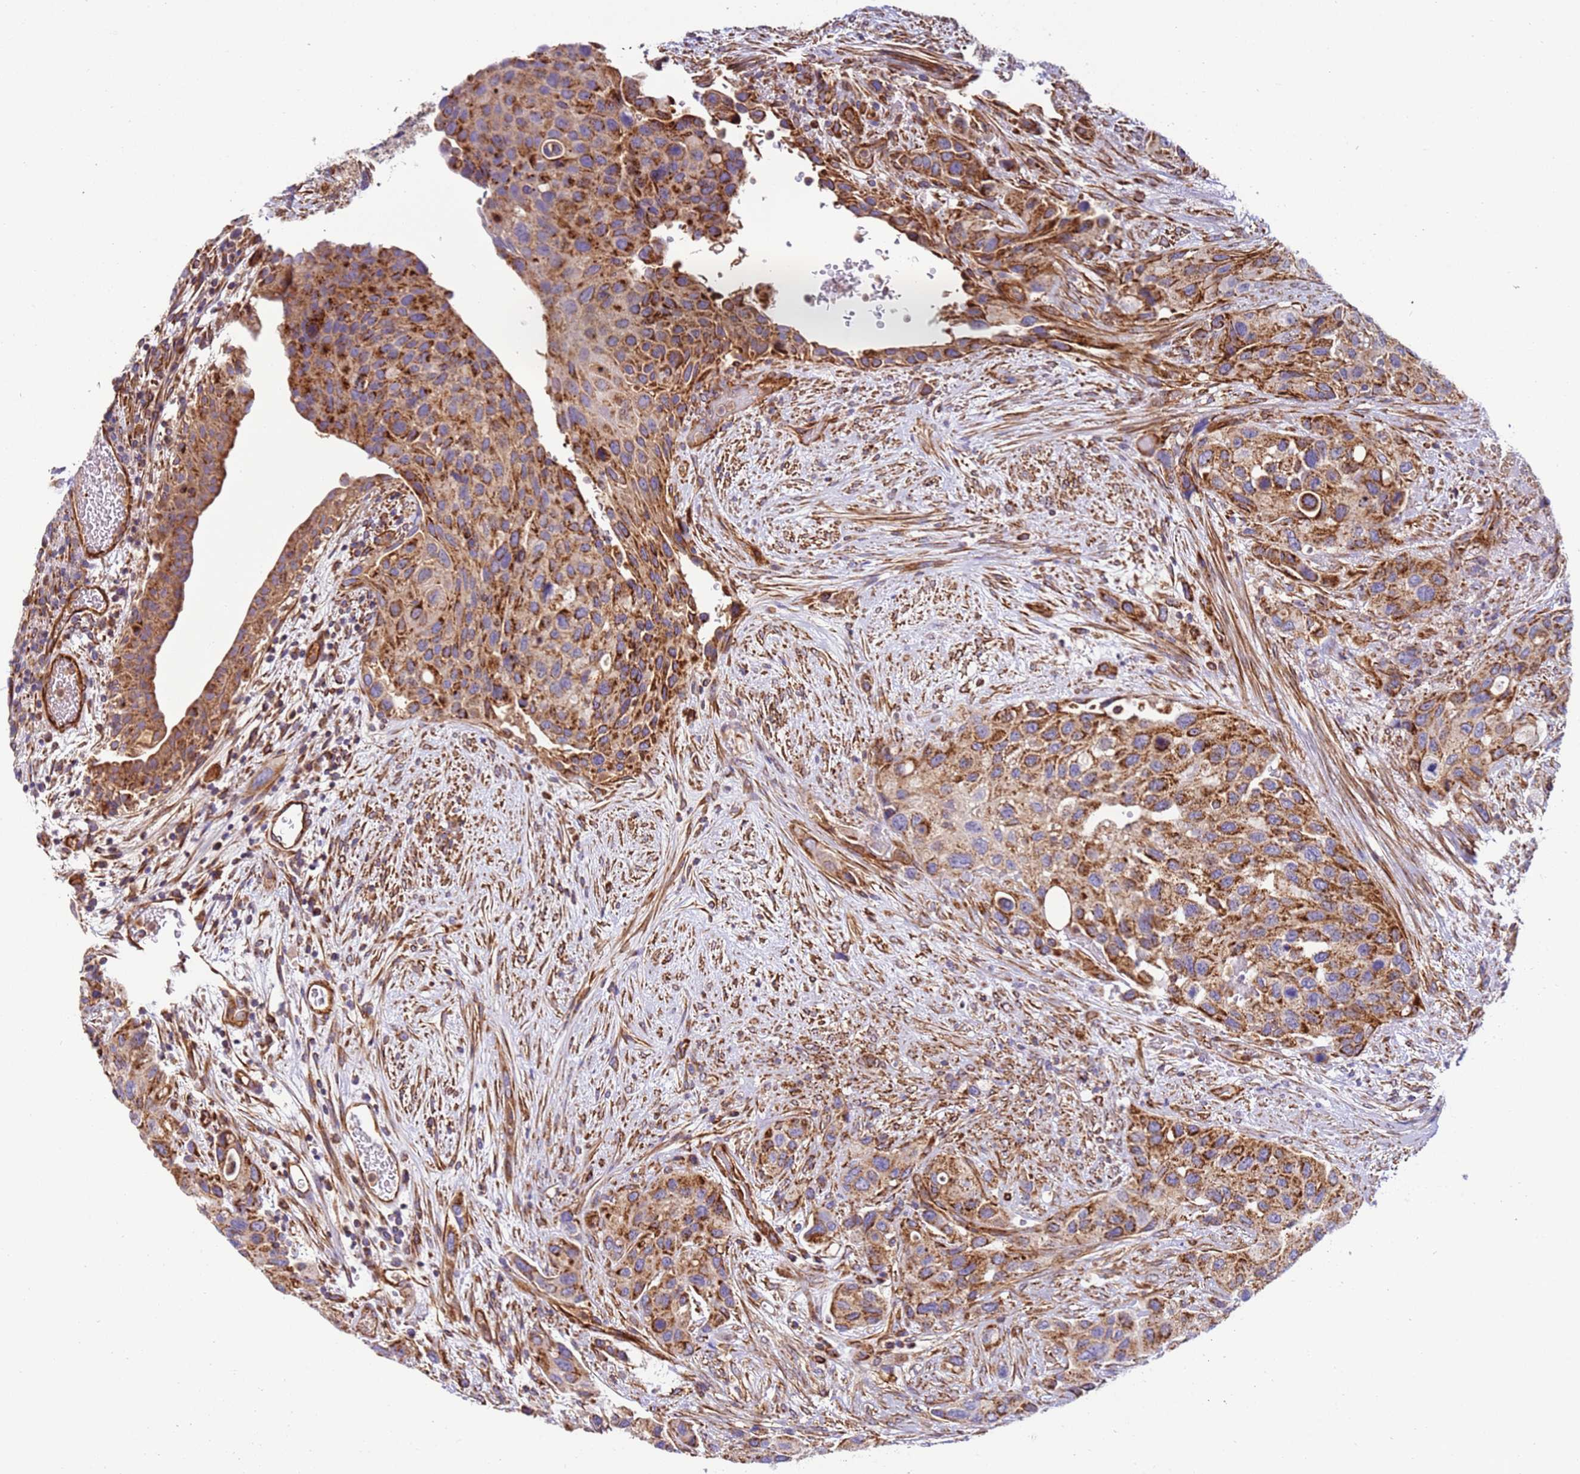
{"staining": {"intensity": "moderate", "quantity": ">75%", "location": "cytoplasmic/membranous"}, "tissue": "urothelial cancer", "cell_type": "Tumor cells", "image_type": "cancer", "snomed": [{"axis": "morphology", "description": "Normal tissue, NOS"}, {"axis": "morphology", "description": "Urothelial carcinoma, High grade"}, {"axis": "topography", "description": "Vascular tissue"}, {"axis": "topography", "description": "Urinary bladder"}], "caption": "Immunohistochemistry (IHC) of human high-grade urothelial carcinoma exhibits medium levels of moderate cytoplasmic/membranous expression in approximately >75% of tumor cells.", "gene": "MRPL20", "patient": {"sex": "female", "age": 56}}